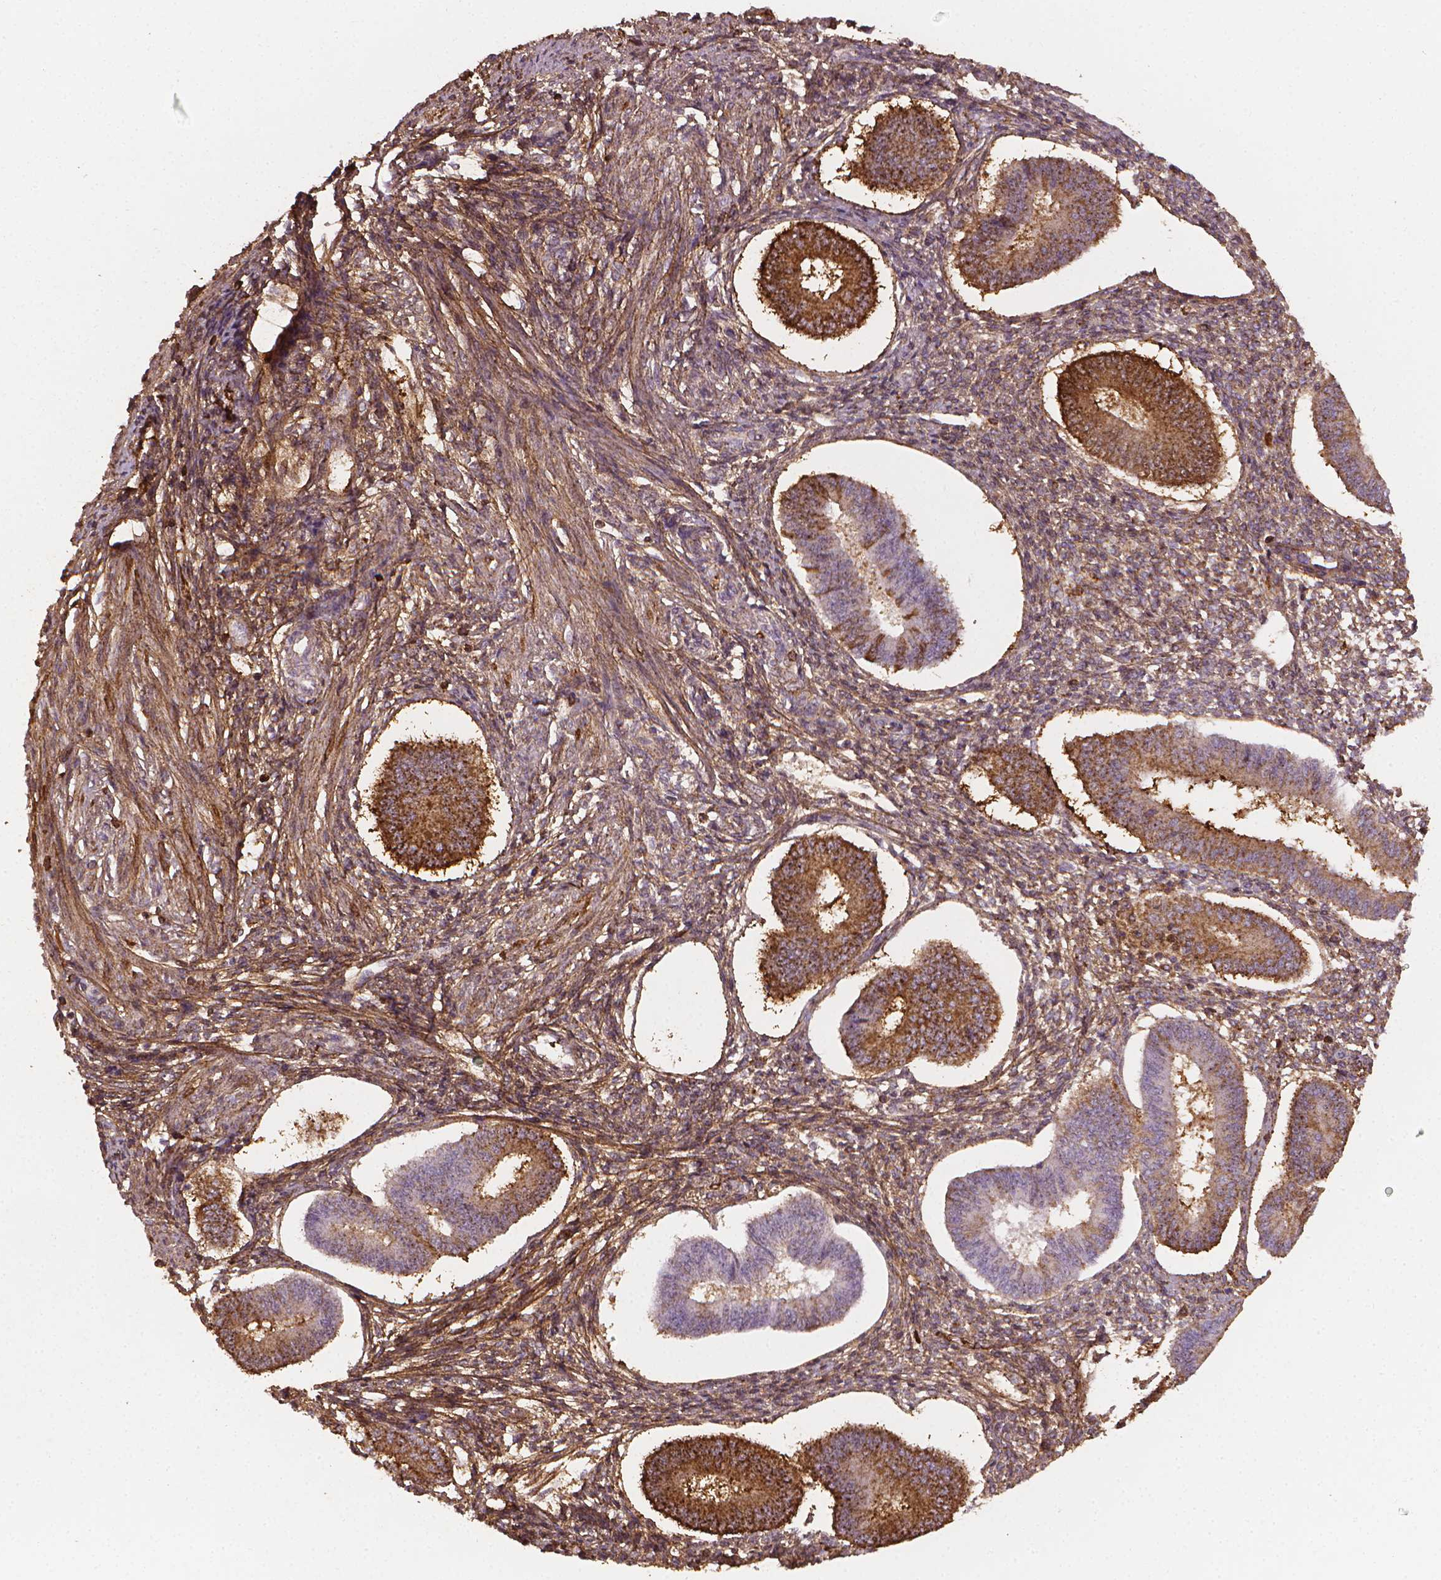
{"staining": {"intensity": "moderate", "quantity": ">75%", "location": "cytoplasmic/membranous"}, "tissue": "endometrium", "cell_type": "Cells in endometrial stroma", "image_type": "normal", "snomed": [{"axis": "morphology", "description": "Normal tissue, NOS"}, {"axis": "topography", "description": "Endometrium"}], "caption": "A photomicrograph showing moderate cytoplasmic/membranous expression in about >75% of cells in endometrial stroma in benign endometrium, as visualized by brown immunohistochemical staining.", "gene": "DCN", "patient": {"sex": "female", "age": 42}}